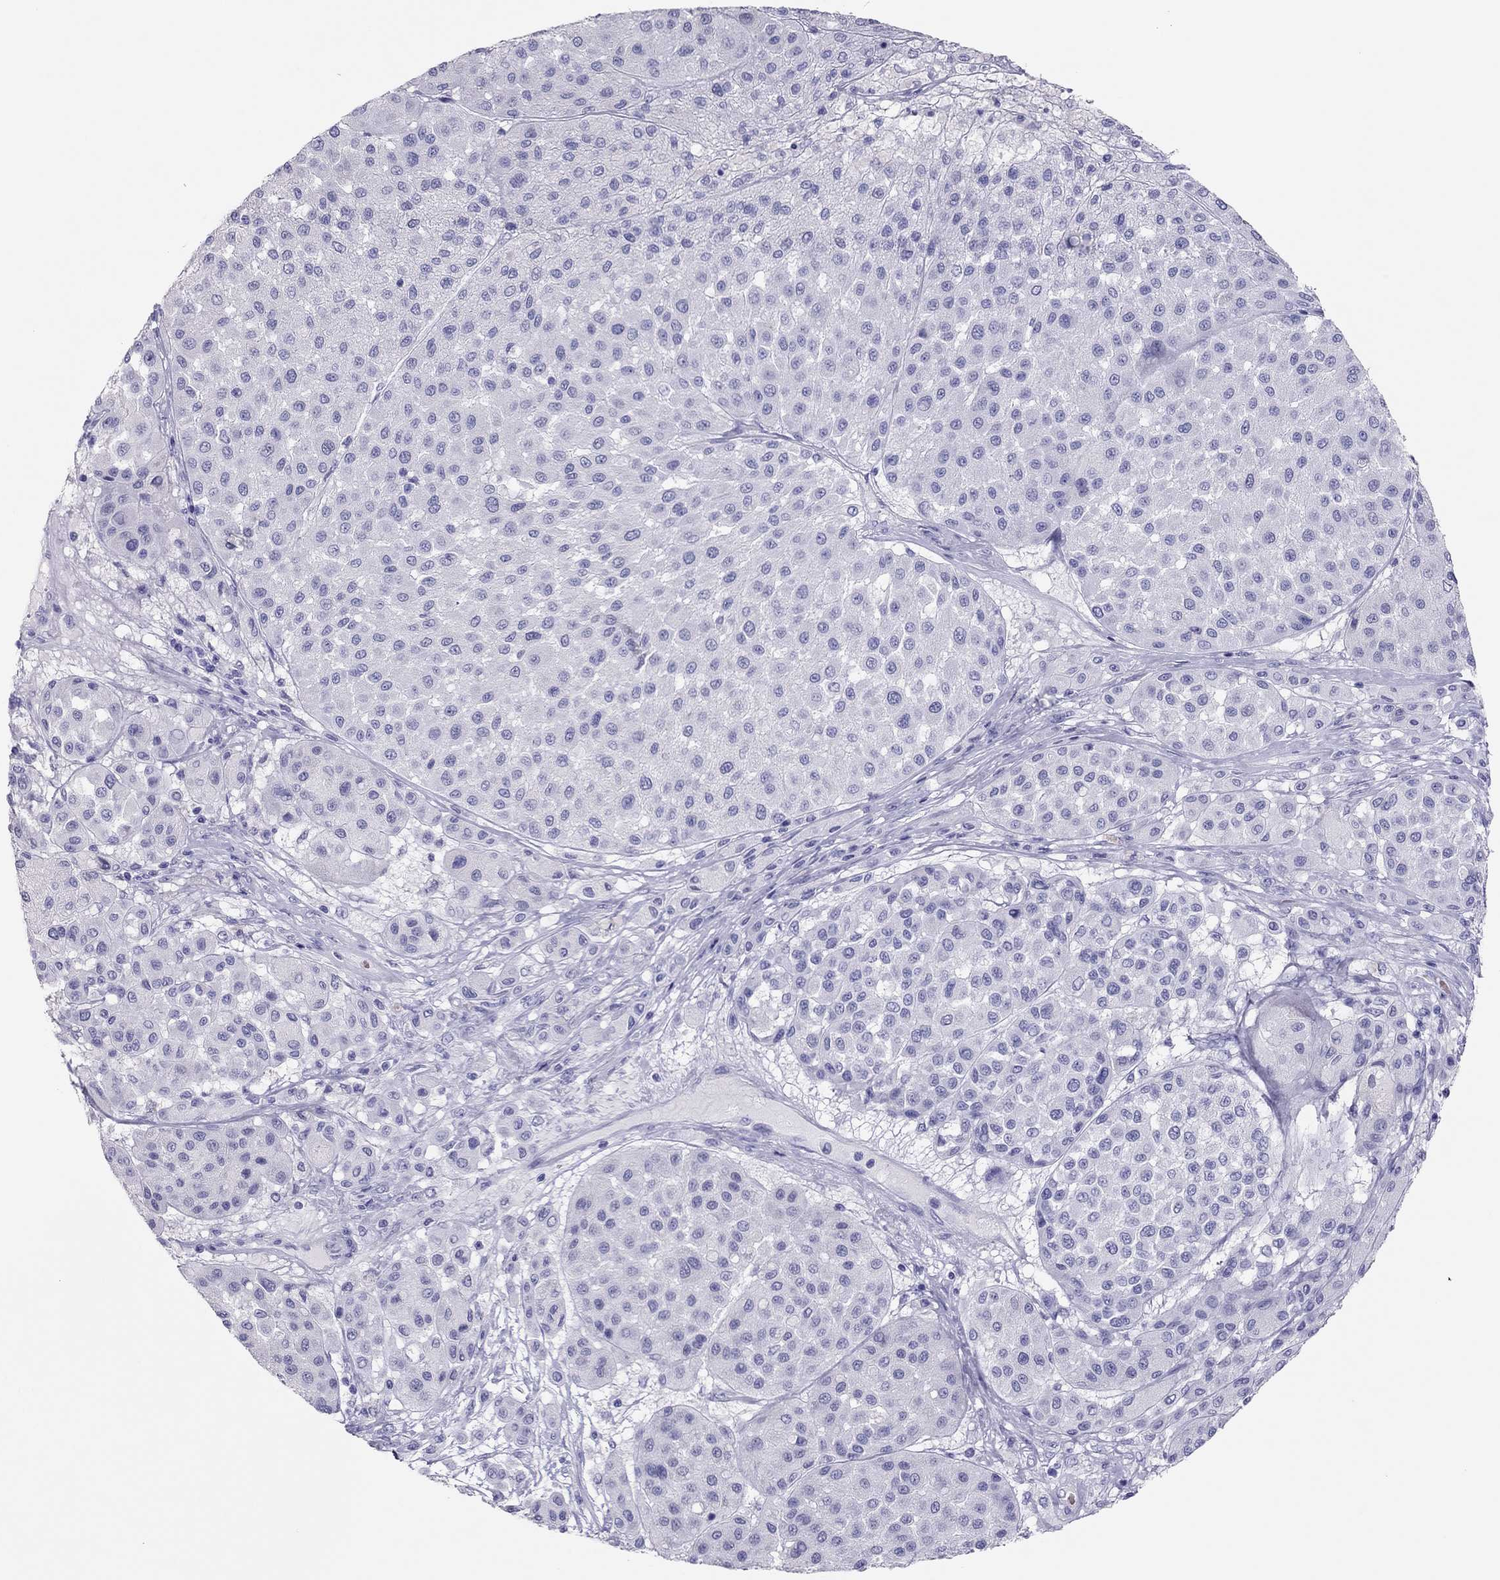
{"staining": {"intensity": "negative", "quantity": "none", "location": "none"}, "tissue": "melanoma", "cell_type": "Tumor cells", "image_type": "cancer", "snomed": [{"axis": "morphology", "description": "Malignant melanoma, Metastatic site"}, {"axis": "topography", "description": "Smooth muscle"}], "caption": "Histopathology image shows no significant protein positivity in tumor cells of melanoma.", "gene": "TSHB", "patient": {"sex": "male", "age": 41}}